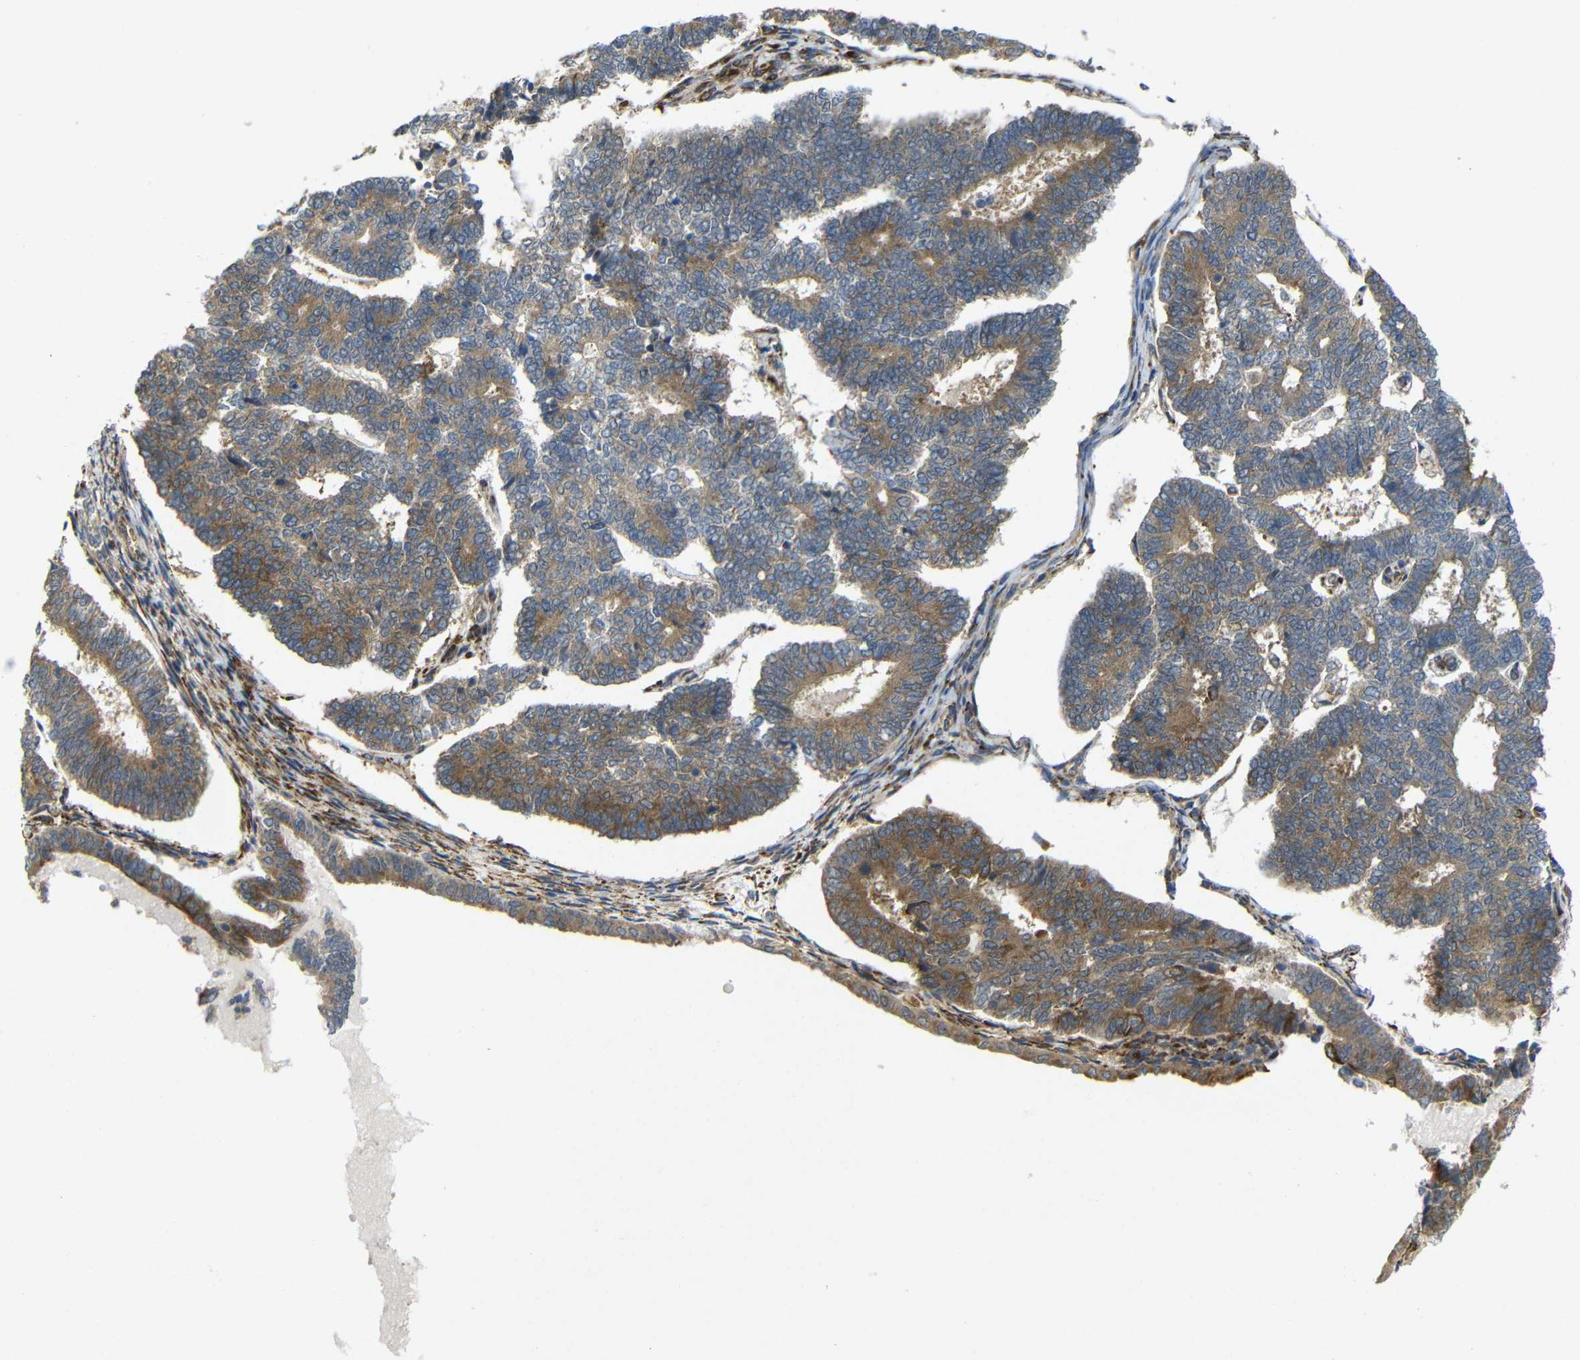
{"staining": {"intensity": "moderate", "quantity": ">75%", "location": "cytoplasmic/membranous"}, "tissue": "endometrial cancer", "cell_type": "Tumor cells", "image_type": "cancer", "snomed": [{"axis": "morphology", "description": "Adenocarcinoma, NOS"}, {"axis": "topography", "description": "Endometrium"}], "caption": "Human adenocarcinoma (endometrial) stained with a protein marker exhibits moderate staining in tumor cells.", "gene": "P3H2", "patient": {"sex": "female", "age": 70}}